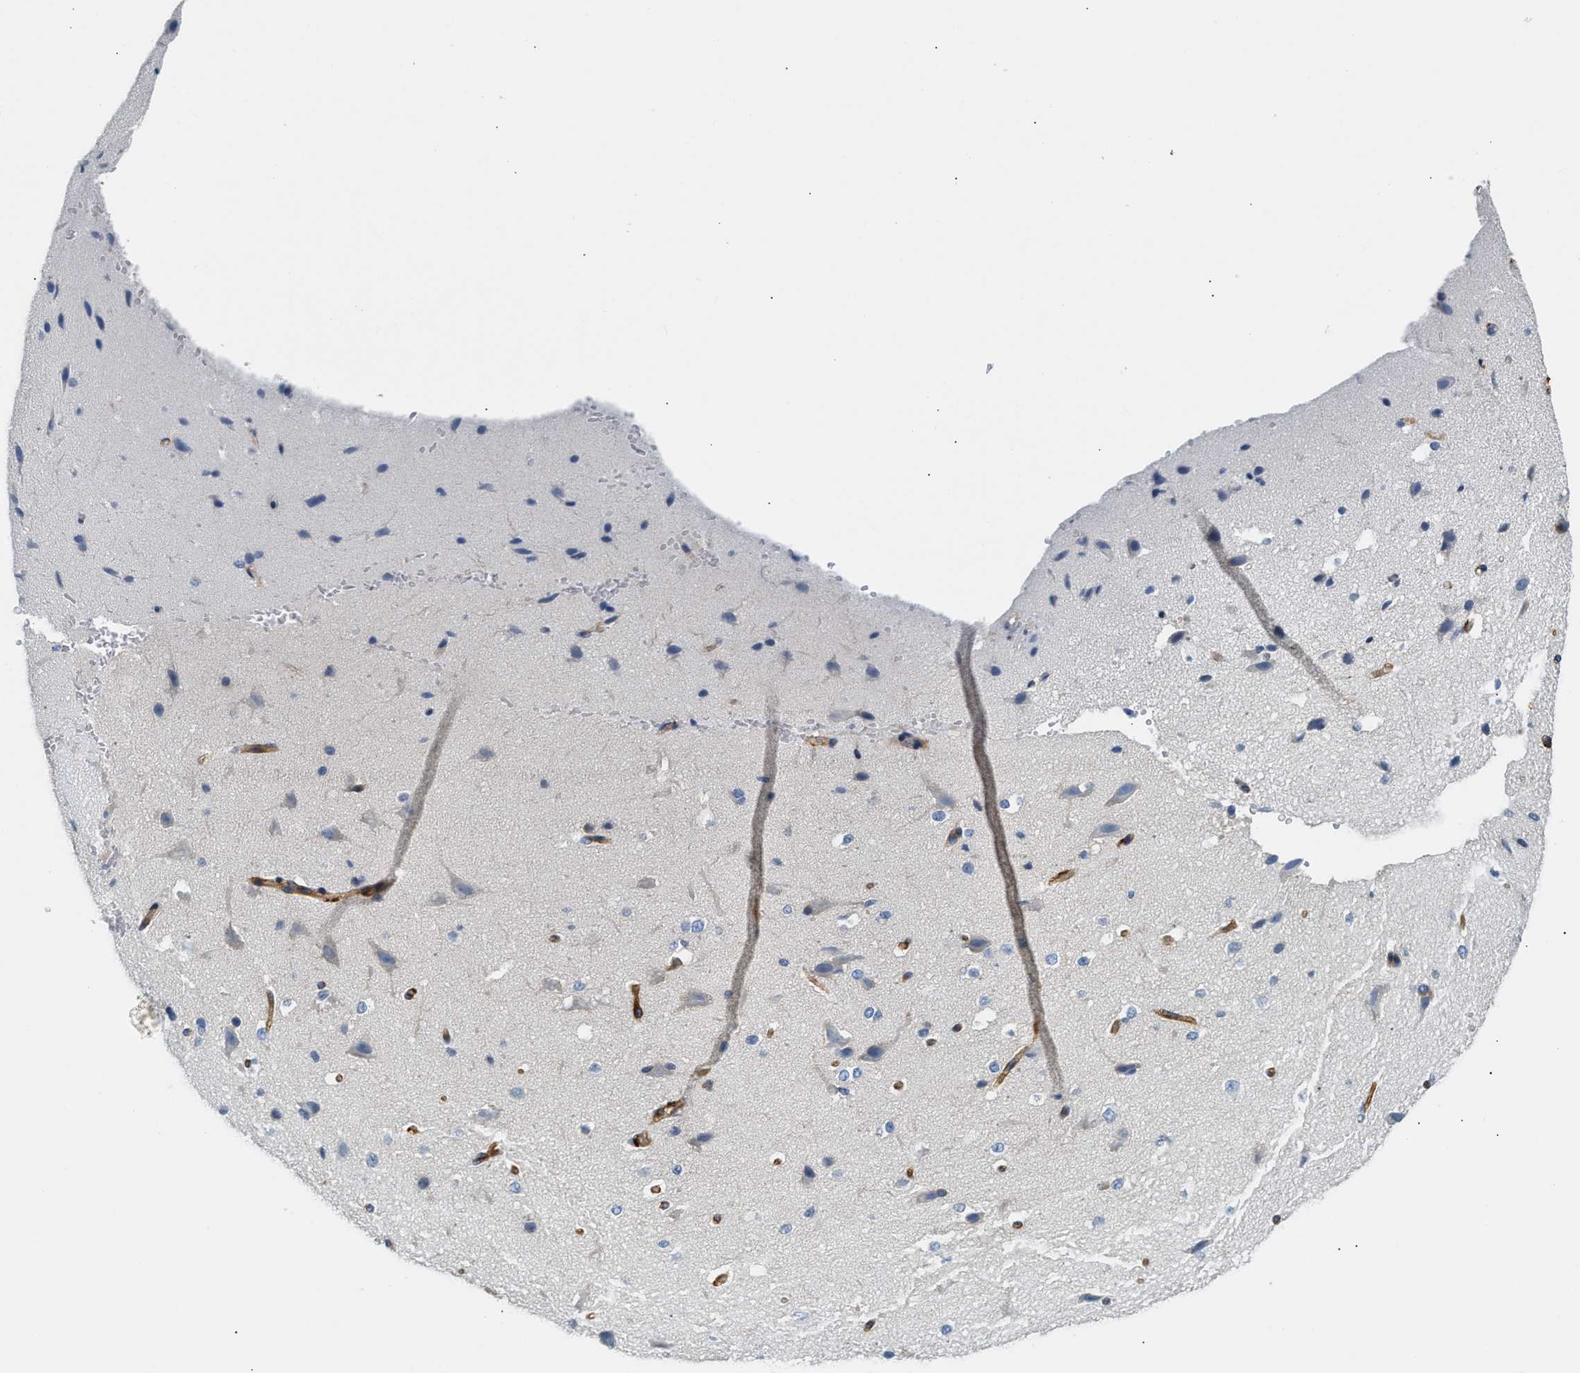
{"staining": {"intensity": "moderate", "quantity": "<25%", "location": "cytoplasmic/membranous"}, "tissue": "cerebral cortex", "cell_type": "Endothelial cells", "image_type": "normal", "snomed": [{"axis": "morphology", "description": "Normal tissue, NOS"}, {"axis": "morphology", "description": "Developmental malformation"}, {"axis": "topography", "description": "Cerebral cortex"}], "caption": "A histopathology image of human cerebral cortex stained for a protein exhibits moderate cytoplasmic/membranous brown staining in endothelial cells.", "gene": "NSUN7", "patient": {"sex": "female", "age": 30}}